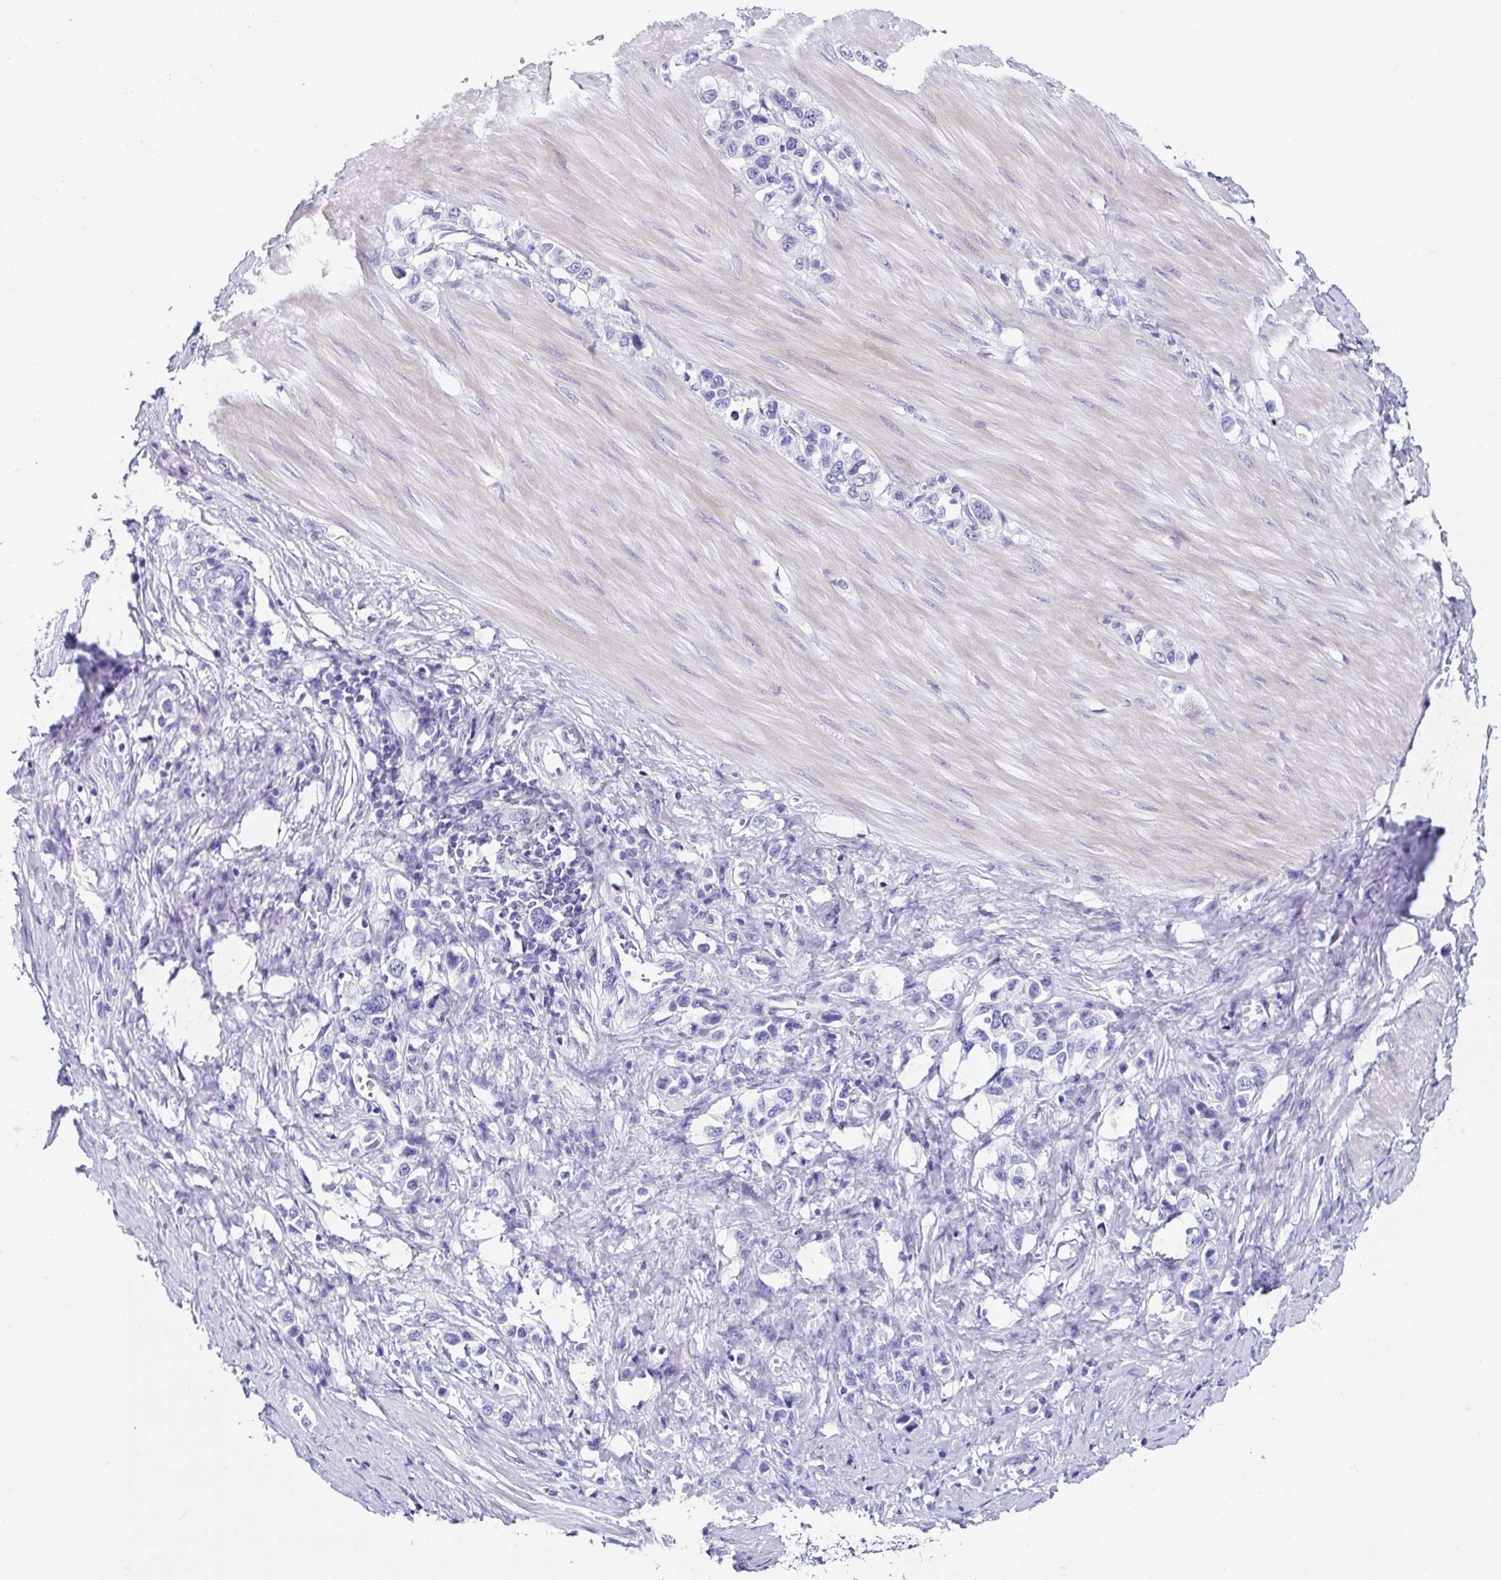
{"staining": {"intensity": "negative", "quantity": "none", "location": "none"}, "tissue": "stomach cancer", "cell_type": "Tumor cells", "image_type": "cancer", "snomed": [{"axis": "morphology", "description": "Adenocarcinoma, NOS"}, {"axis": "topography", "description": "Stomach"}], "caption": "This is an immunohistochemistry (IHC) micrograph of human stomach cancer. There is no expression in tumor cells.", "gene": "UGT3A1", "patient": {"sex": "female", "age": 65}}